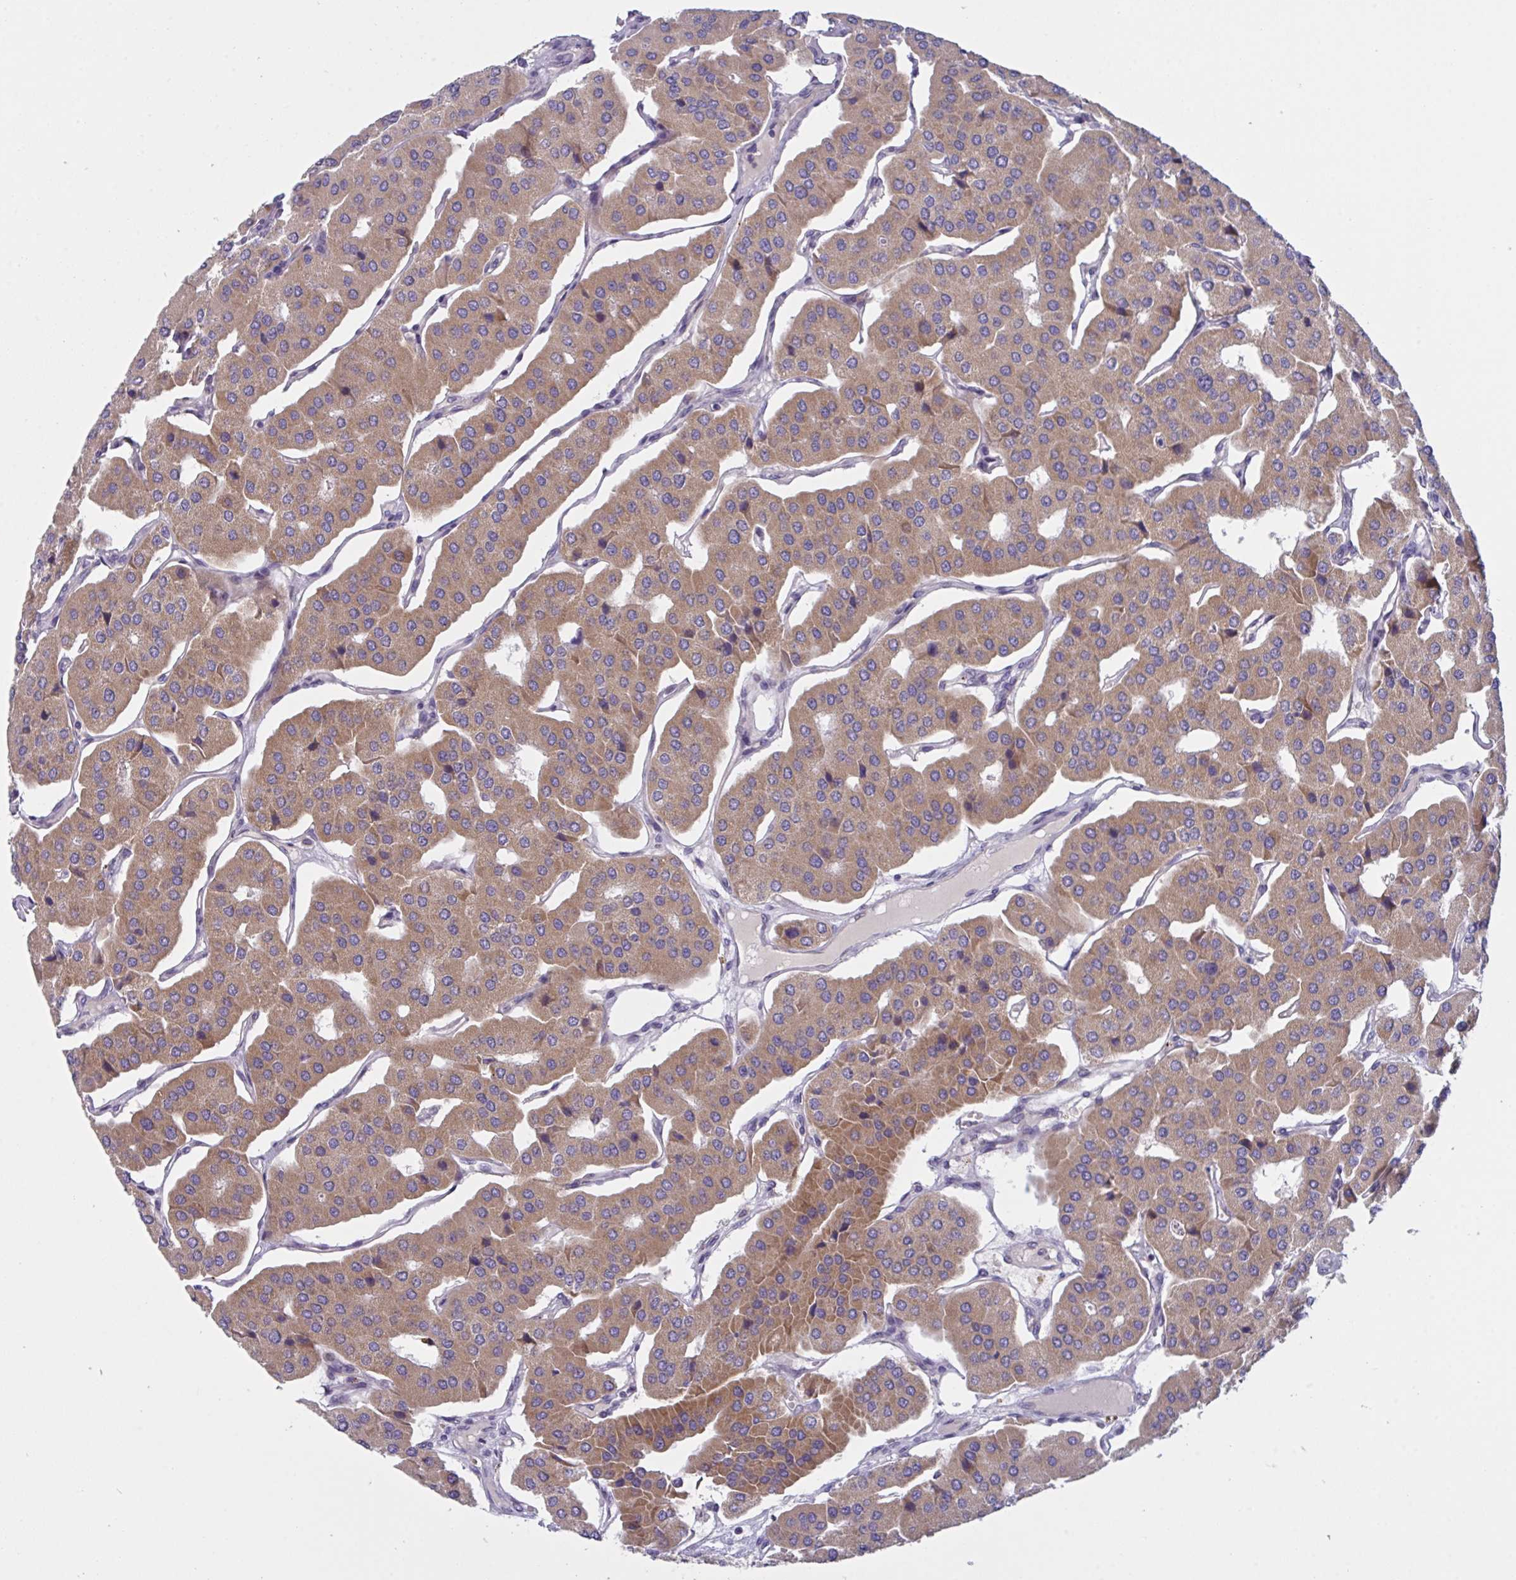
{"staining": {"intensity": "moderate", "quantity": ">75%", "location": "cytoplasmic/membranous"}, "tissue": "parathyroid gland", "cell_type": "Glandular cells", "image_type": "normal", "snomed": [{"axis": "morphology", "description": "Normal tissue, NOS"}, {"axis": "morphology", "description": "Adenoma, NOS"}, {"axis": "topography", "description": "Parathyroid gland"}], "caption": "Normal parathyroid gland displays moderate cytoplasmic/membranous positivity in approximately >75% of glandular cells.", "gene": "MRPS2", "patient": {"sex": "female", "age": 86}}